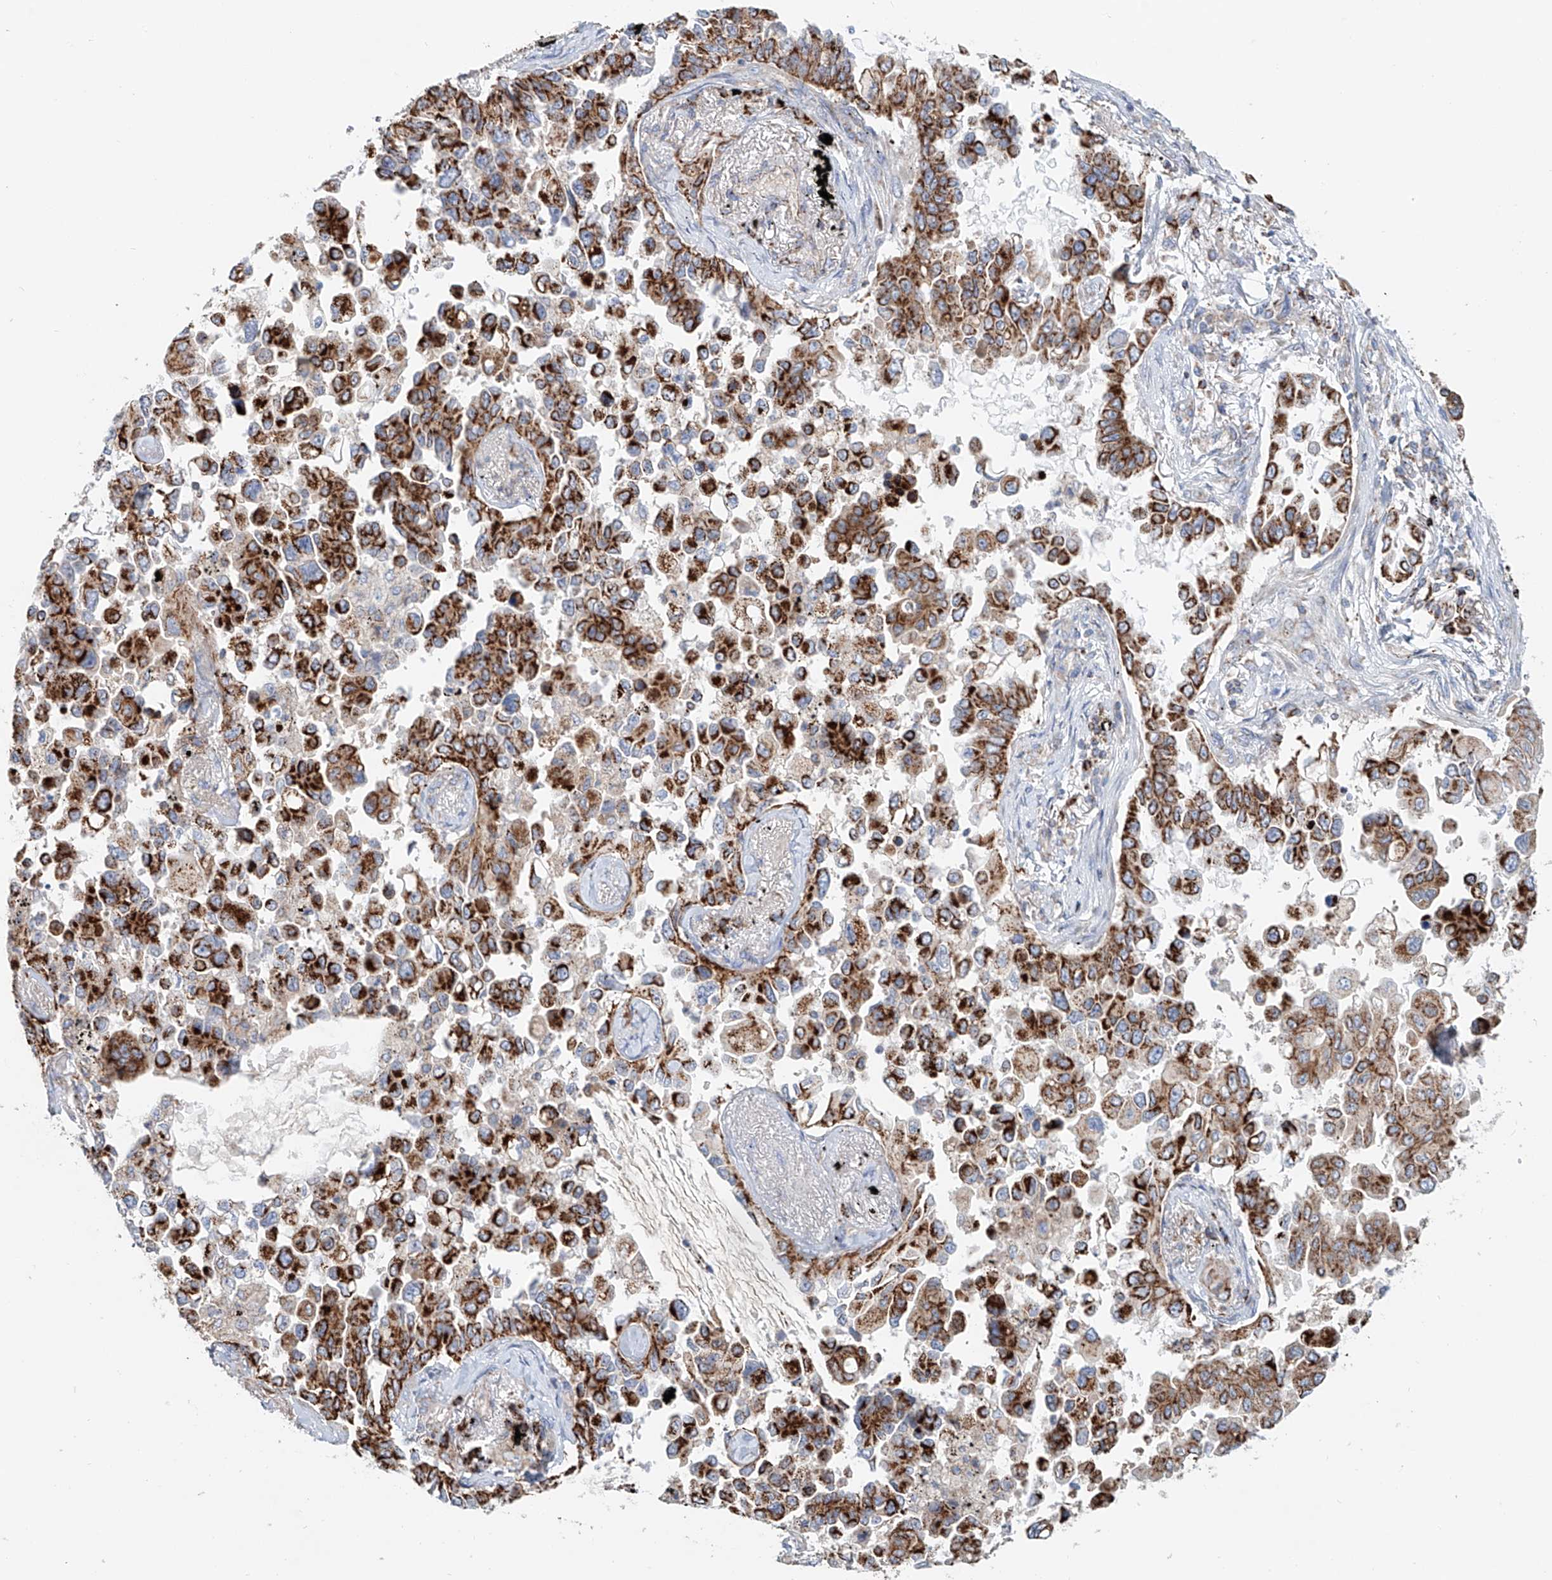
{"staining": {"intensity": "strong", "quantity": ">75%", "location": "cytoplasmic/membranous"}, "tissue": "lung cancer", "cell_type": "Tumor cells", "image_type": "cancer", "snomed": [{"axis": "morphology", "description": "Adenocarcinoma, NOS"}, {"axis": "topography", "description": "Lung"}], "caption": "About >75% of tumor cells in lung cancer (adenocarcinoma) exhibit strong cytoplasmic/membranous protein expression as visualized by brown immunohistochemical staining.", "gene": "CARD10", "patient": {"sex": "female", "age": 67}}